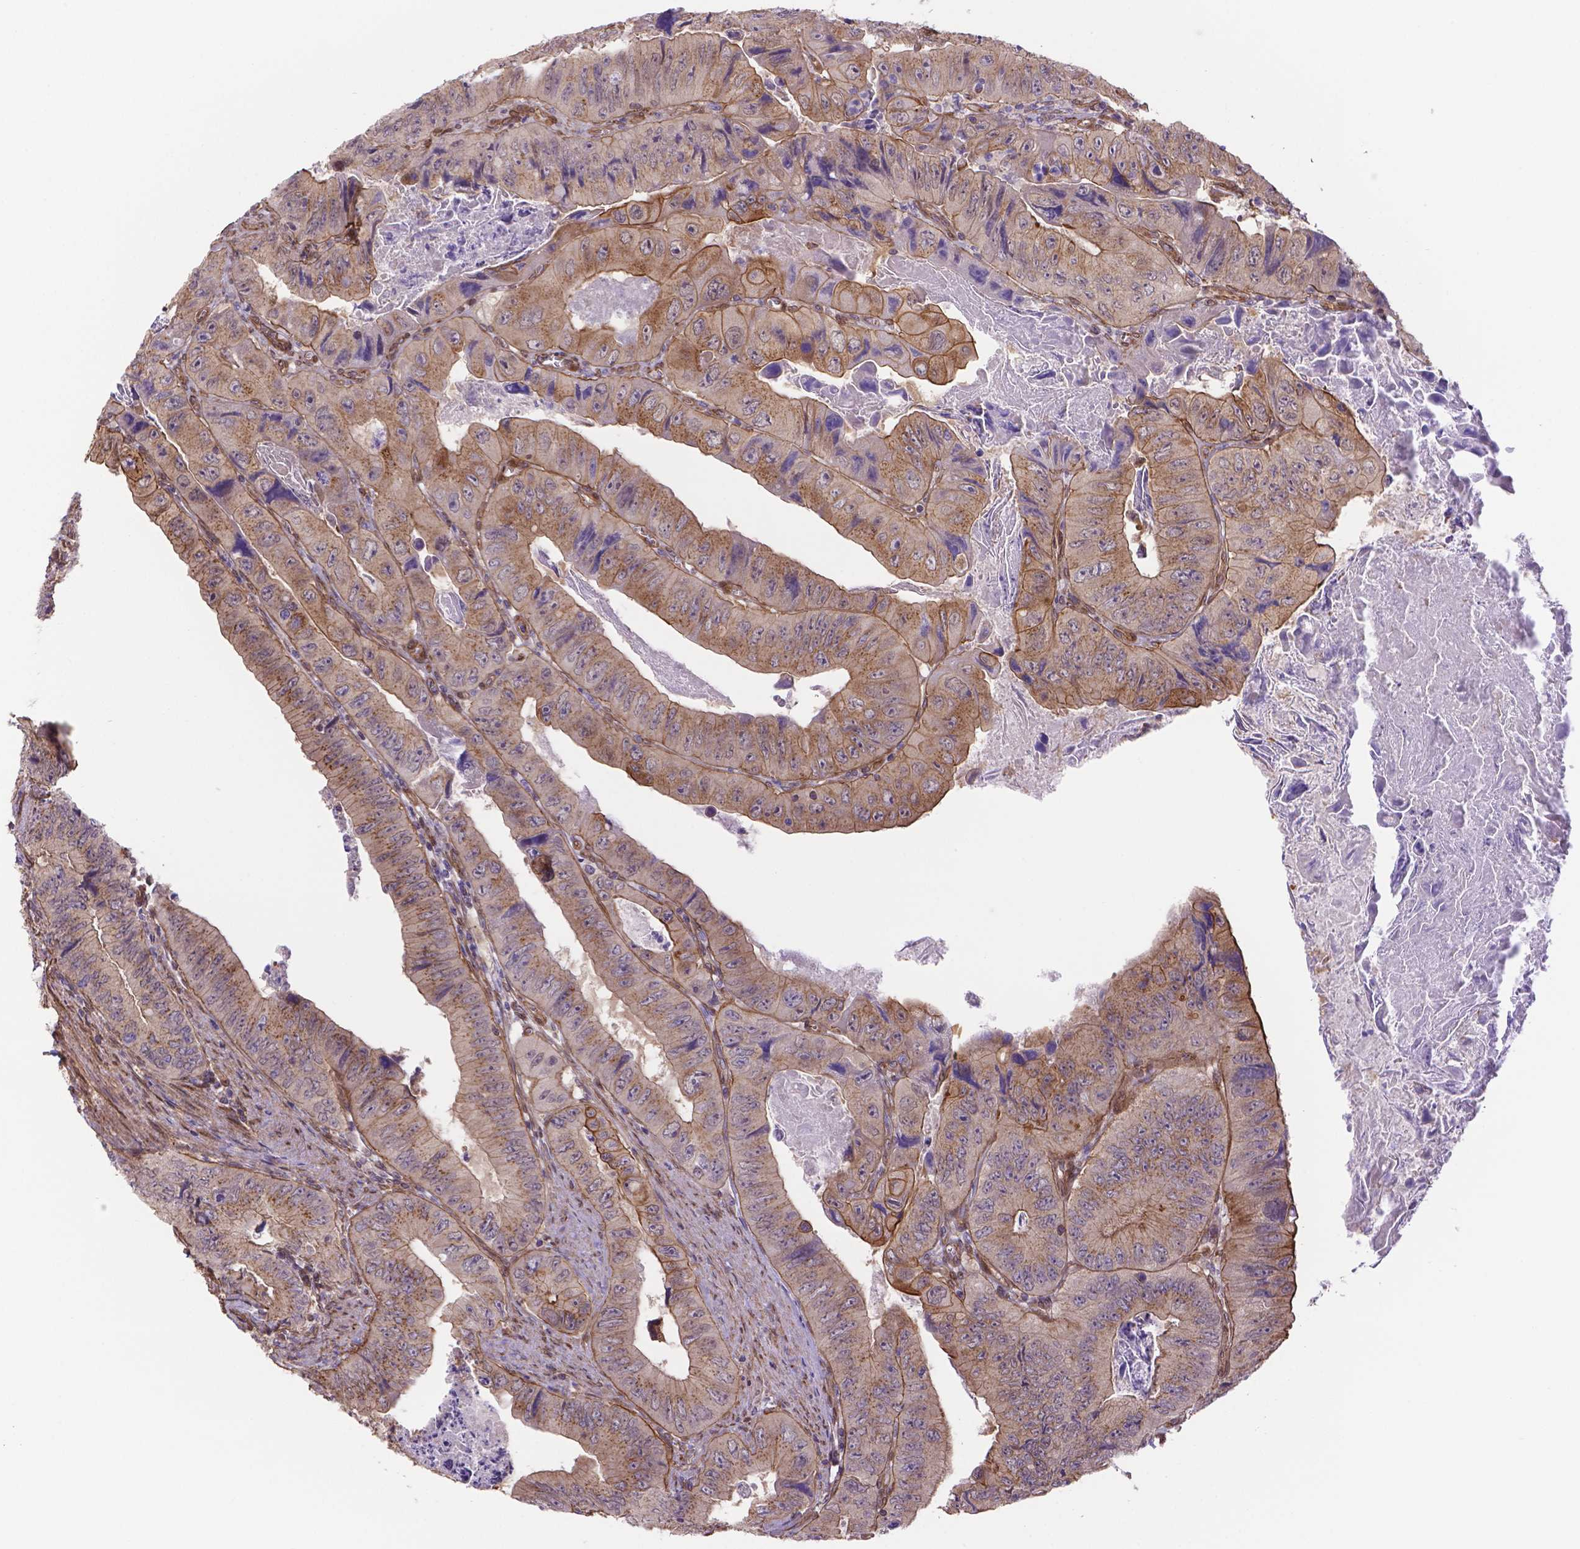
{"staining": {"intensity": "weak", "quantity": ">75%", "location": "cytoplasmic/membranous"}, "tissue": "colorectal cancer", "cell_type": "Tumor cells", "image_type": "cancer", "snomed": [{"axis": "morphology", "description": "Adenocarcinoma, NOS"}, {"axis": "topography", "description": "Colon"}], "caption": "Protein analysis of colorectal cancer tissue reveals weak cytoplasmic/membranous expression in about >75% of tumor cells.", "gene": "YAP1", "patient": {"sex": "female", "age": 84}}